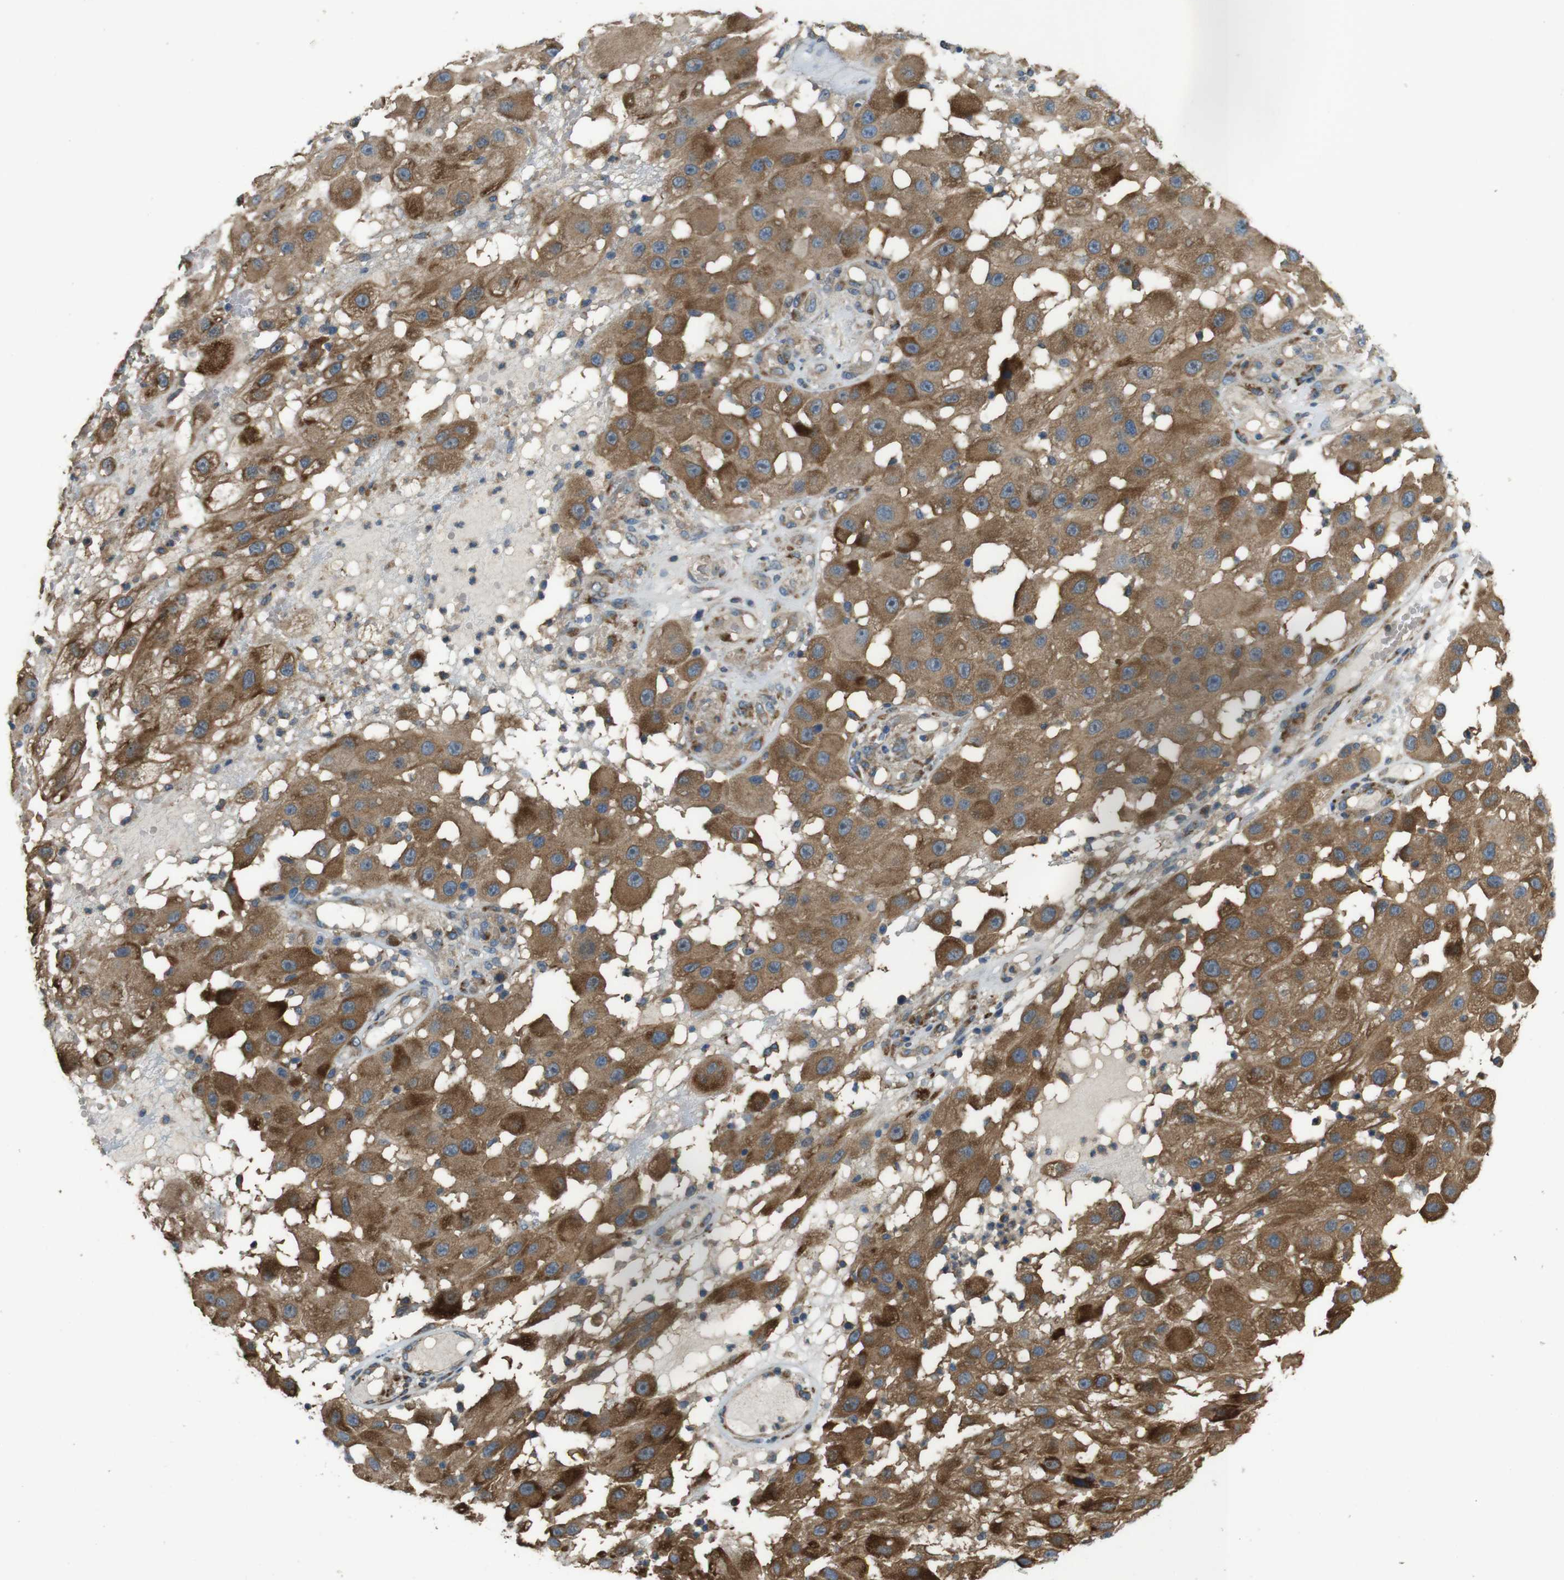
{"staining": {"intensity": "moderate", "quantity": ">75%", "location": "cytoplasmic/membranous"}, "tissue": "melanoma", "cell_type": "Tumor cells", "image_type": "cancer", "snomed": [{"axis": "morphology", "description": "Malignant melanoma, NOS"}, {"axis": "topography", "description": "Skin"}], "caption": "Moderate cytoplasmic/membranous staining is appreciated in approximately >75% of tumor cells in malignant melanoma. The staining is performed using DAB (3,3'-diaminobenzidine) brown chromogen to label protein expression. The nuclei are counter-stained blue using hematoxylin.", "gene": "ARHGAP24", "patient": {"sex": "female", "age": 81}}